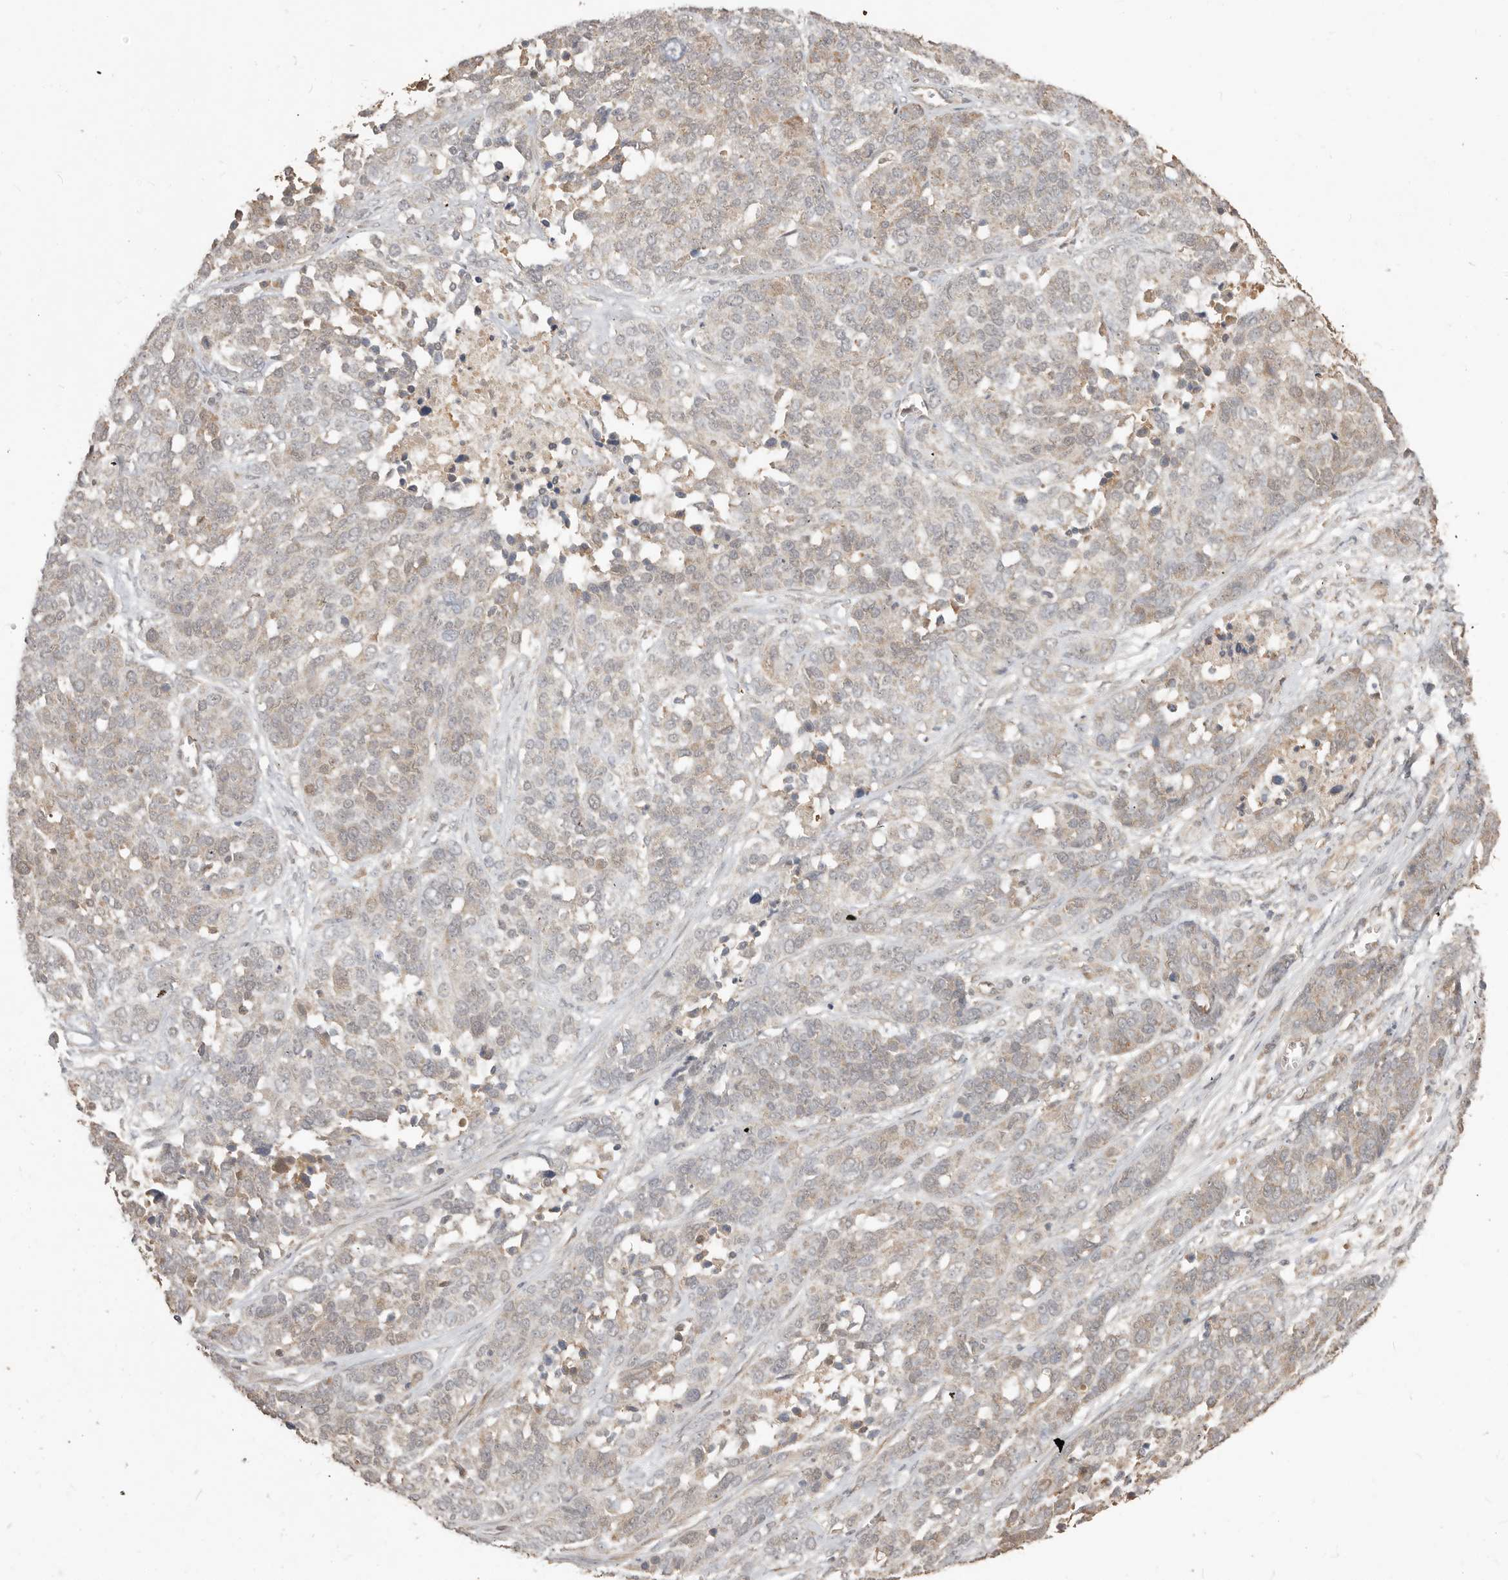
{"staining": {"intensity": "weak", "quantity": "25%-75%", "location": "cytoplasmic/membranous"}, "tissue": "ovarian cancer", "cell_type": "Tumor cells", "image_type": "cancer", "snomed": [{"axis": "morphology", "description": "Cystadenocarcinoma, serous, NOS"}, {"axis": "topography", "description": "Ovary"}], "caption": "Immunohistochemical staining of ovarian cancer (serous cystadenocarcinoma) demonstrates low levels of weak cytoplasmic/membranous protein expression in approximately 25%-75% of tumor cells. Nuclei are stained in blue.", "gene": "MTFR2", "patient": {"sex": "female", "age": 44}}